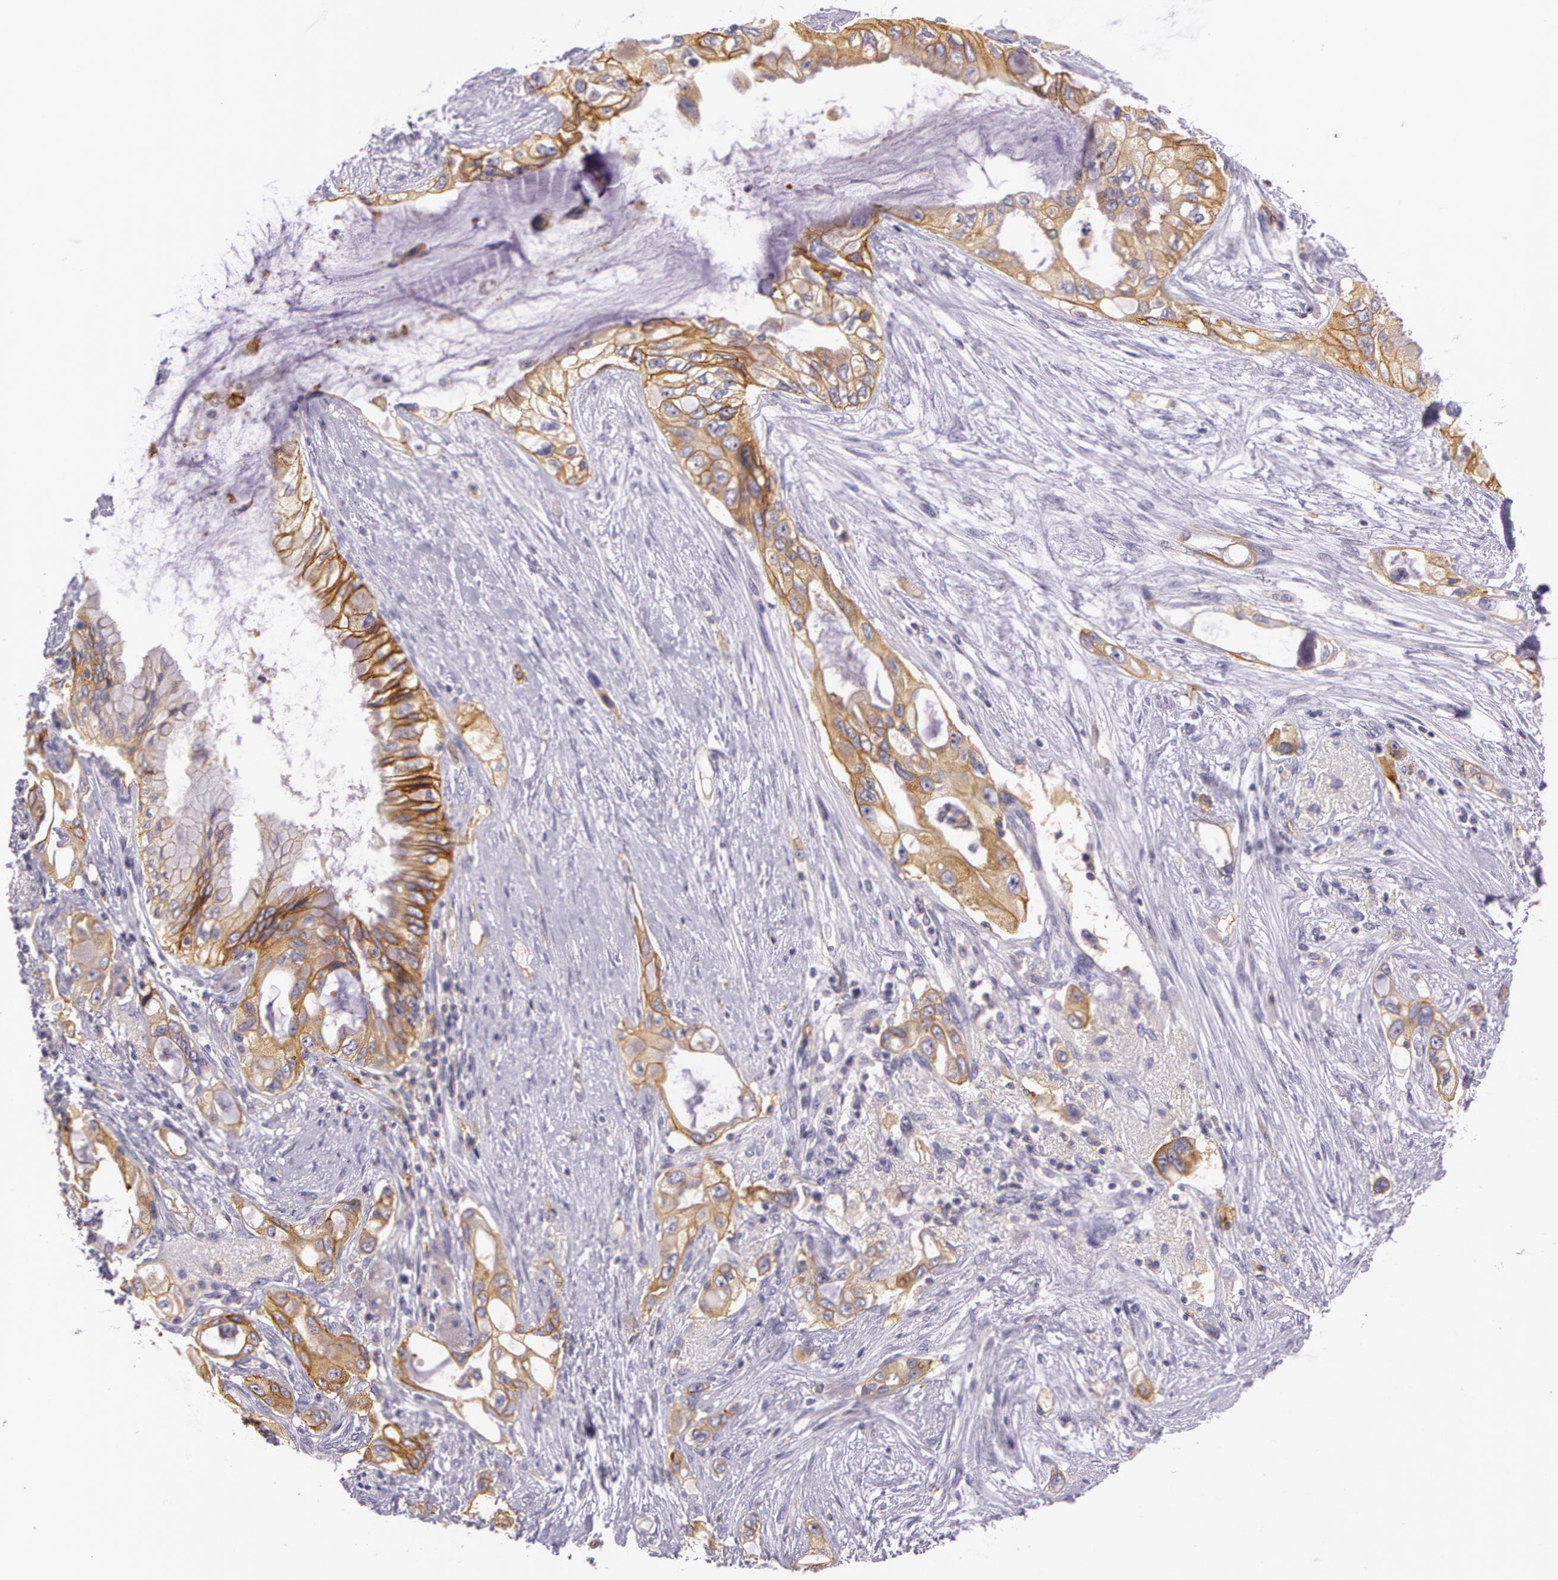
{"staining": {"intensity": "moderate", "quantity": "25%-75%", "location": "cytoplasmic/membranous"}, "tissue": "pancreatic cancer", "cell_type": "Tumor cells", "image_type": "cancer", "snomed": [{"axis": "morphology", "description": "Adenocarcinoma, NOS"}, {"axis": "topography", "description": "Pancreas"}], "caption": "Protein analysis of pancreatic cancer tissue shows moderate cytoplasmic/membranous expression in approximately 25%-75% of tumor cells. (Brightfield microscopy of DAB IHC at high magnification).", "gene": "LY75", "patient": {"sex": "female", "age": 70}}